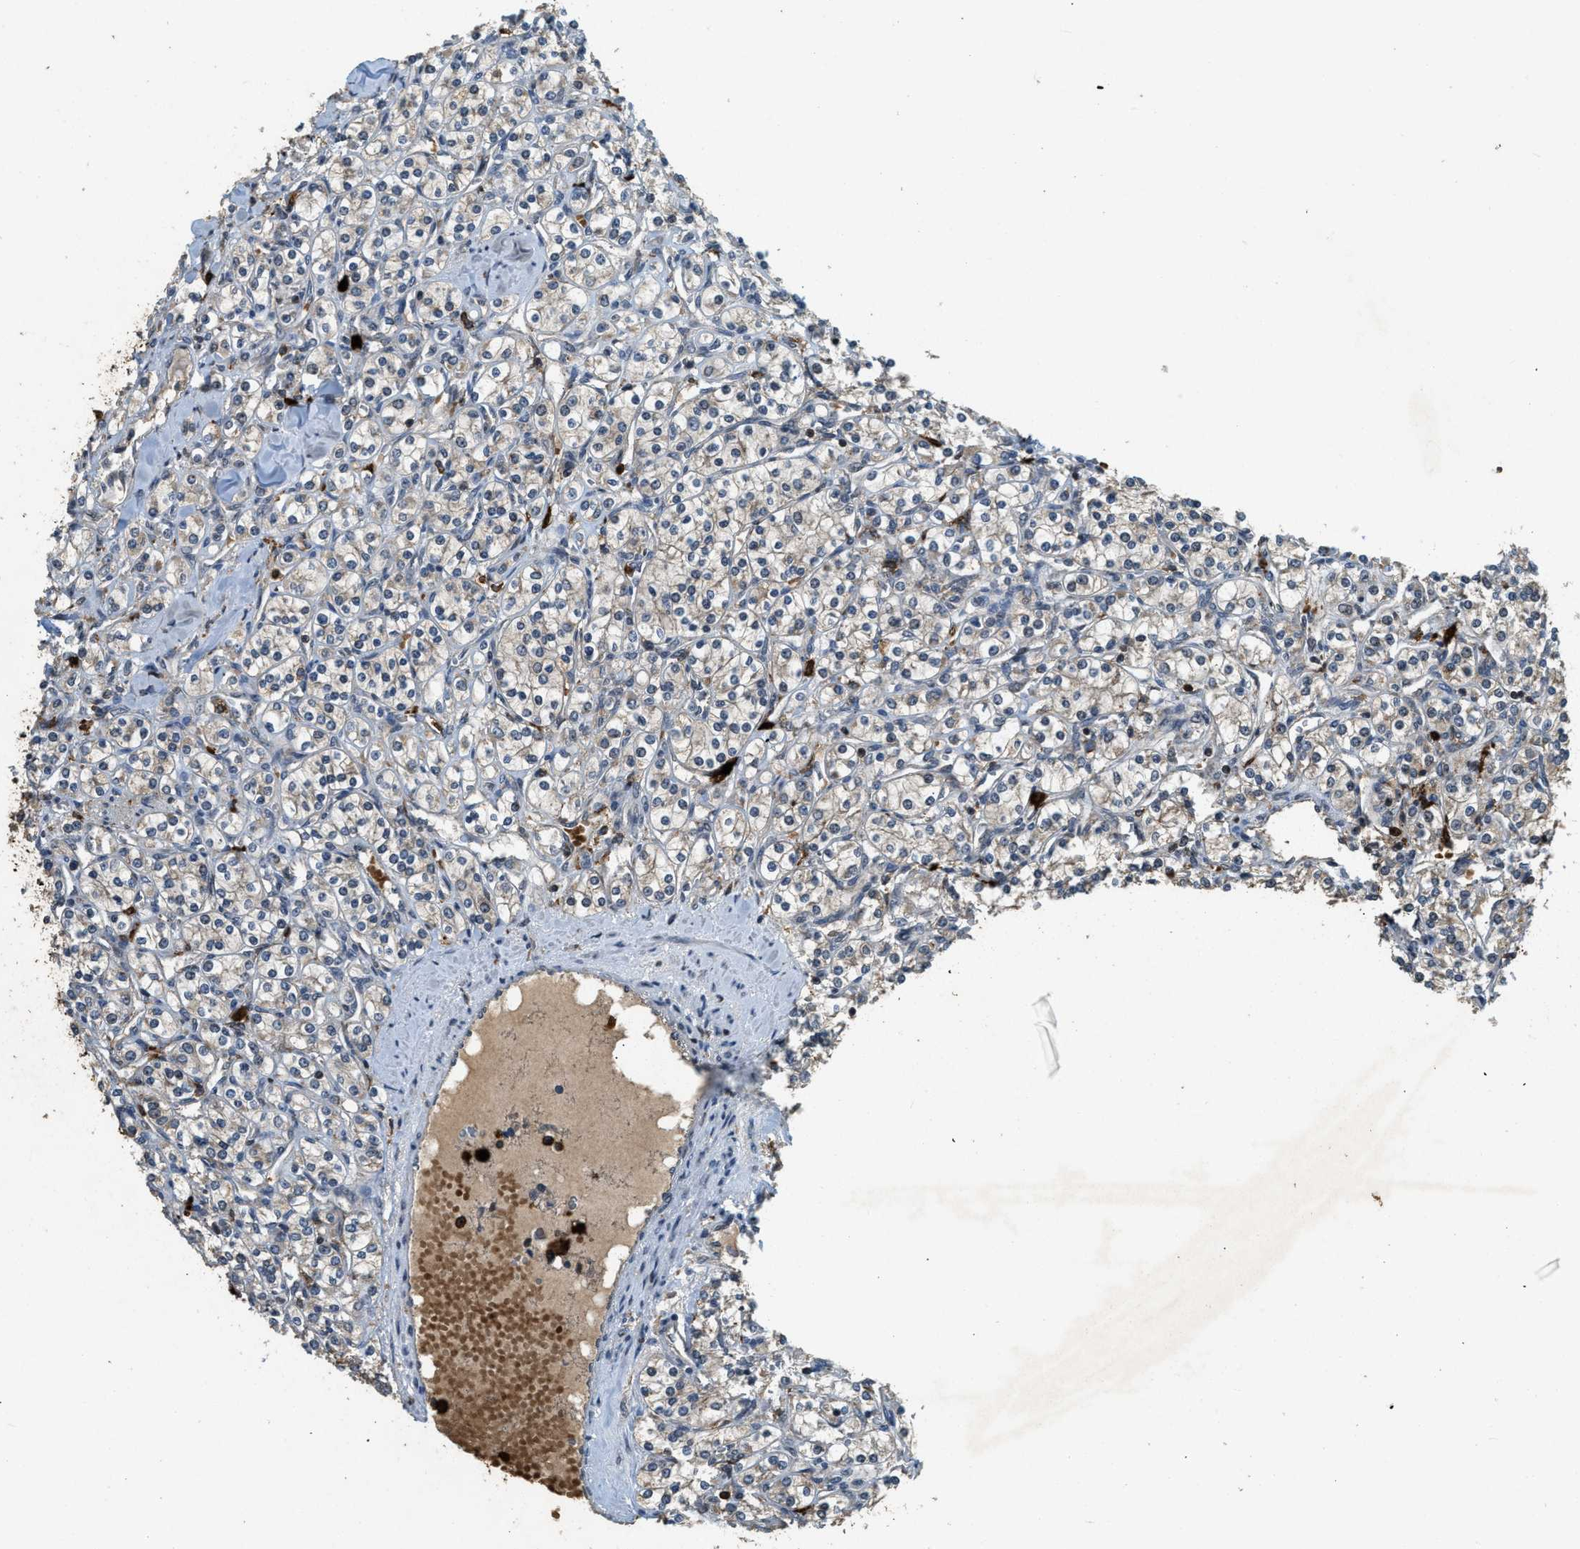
{"staining": {"intensity": "negative", "quantity": "none", "location": "none"}, "tissue": "renal cancer", "cell_type": "Tumor cells", "image_type": "cancer", "snomed": [{"axis": "morphology", "description": "Adenocarcinoma, NOS"}, {"axis": "topography", "description": "Kidney"}], "caption": "Immunohistochemical staining of human renal adenocarcinoma reveals no significant staining in tumor cells.", "gene": "RNF141", "patient": {"sex": "male", "age": 77}}